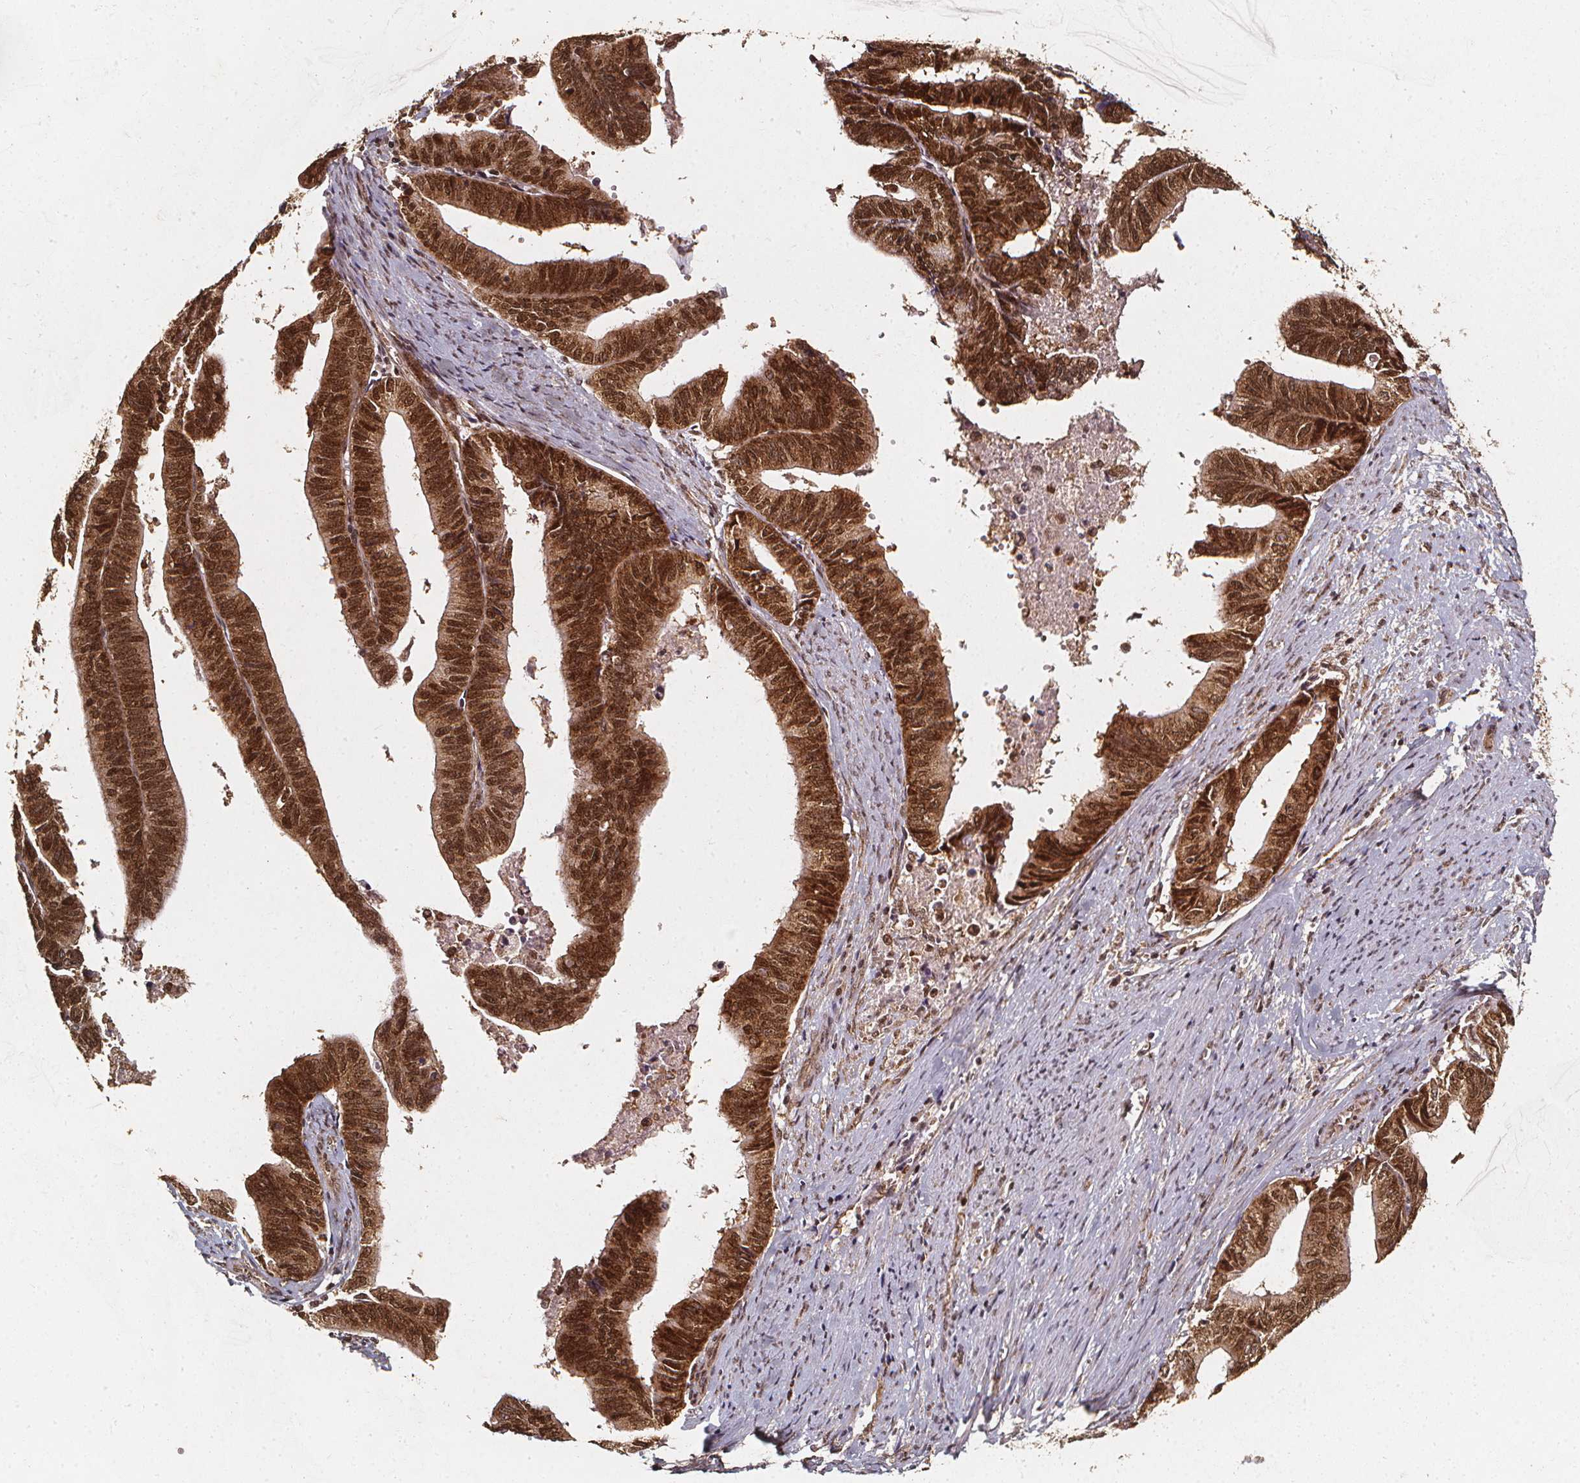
{"staining": {"intensity": "moderate", "quantity": ">75%", "location": "cytoplasmic/membranous,nuclear"}, "tissue": "endometrial cancer", "cell_type": "Tumor cells", "image_type": "cancer", "snomed": [{"axis": "morphology", "description": "Adenocarcinoma, NOS"}, {"axis": "topography", "description": "Endometrium"}], "caption": "Immunohistochemical staining of human endometrial cancer displays medium levels of moderate cytoplasmic/membranous and nuclear positivity in approximately >75% of tumor cells.", "gene": "SMN1", "patient": {"sex": "female", "age": 65}}